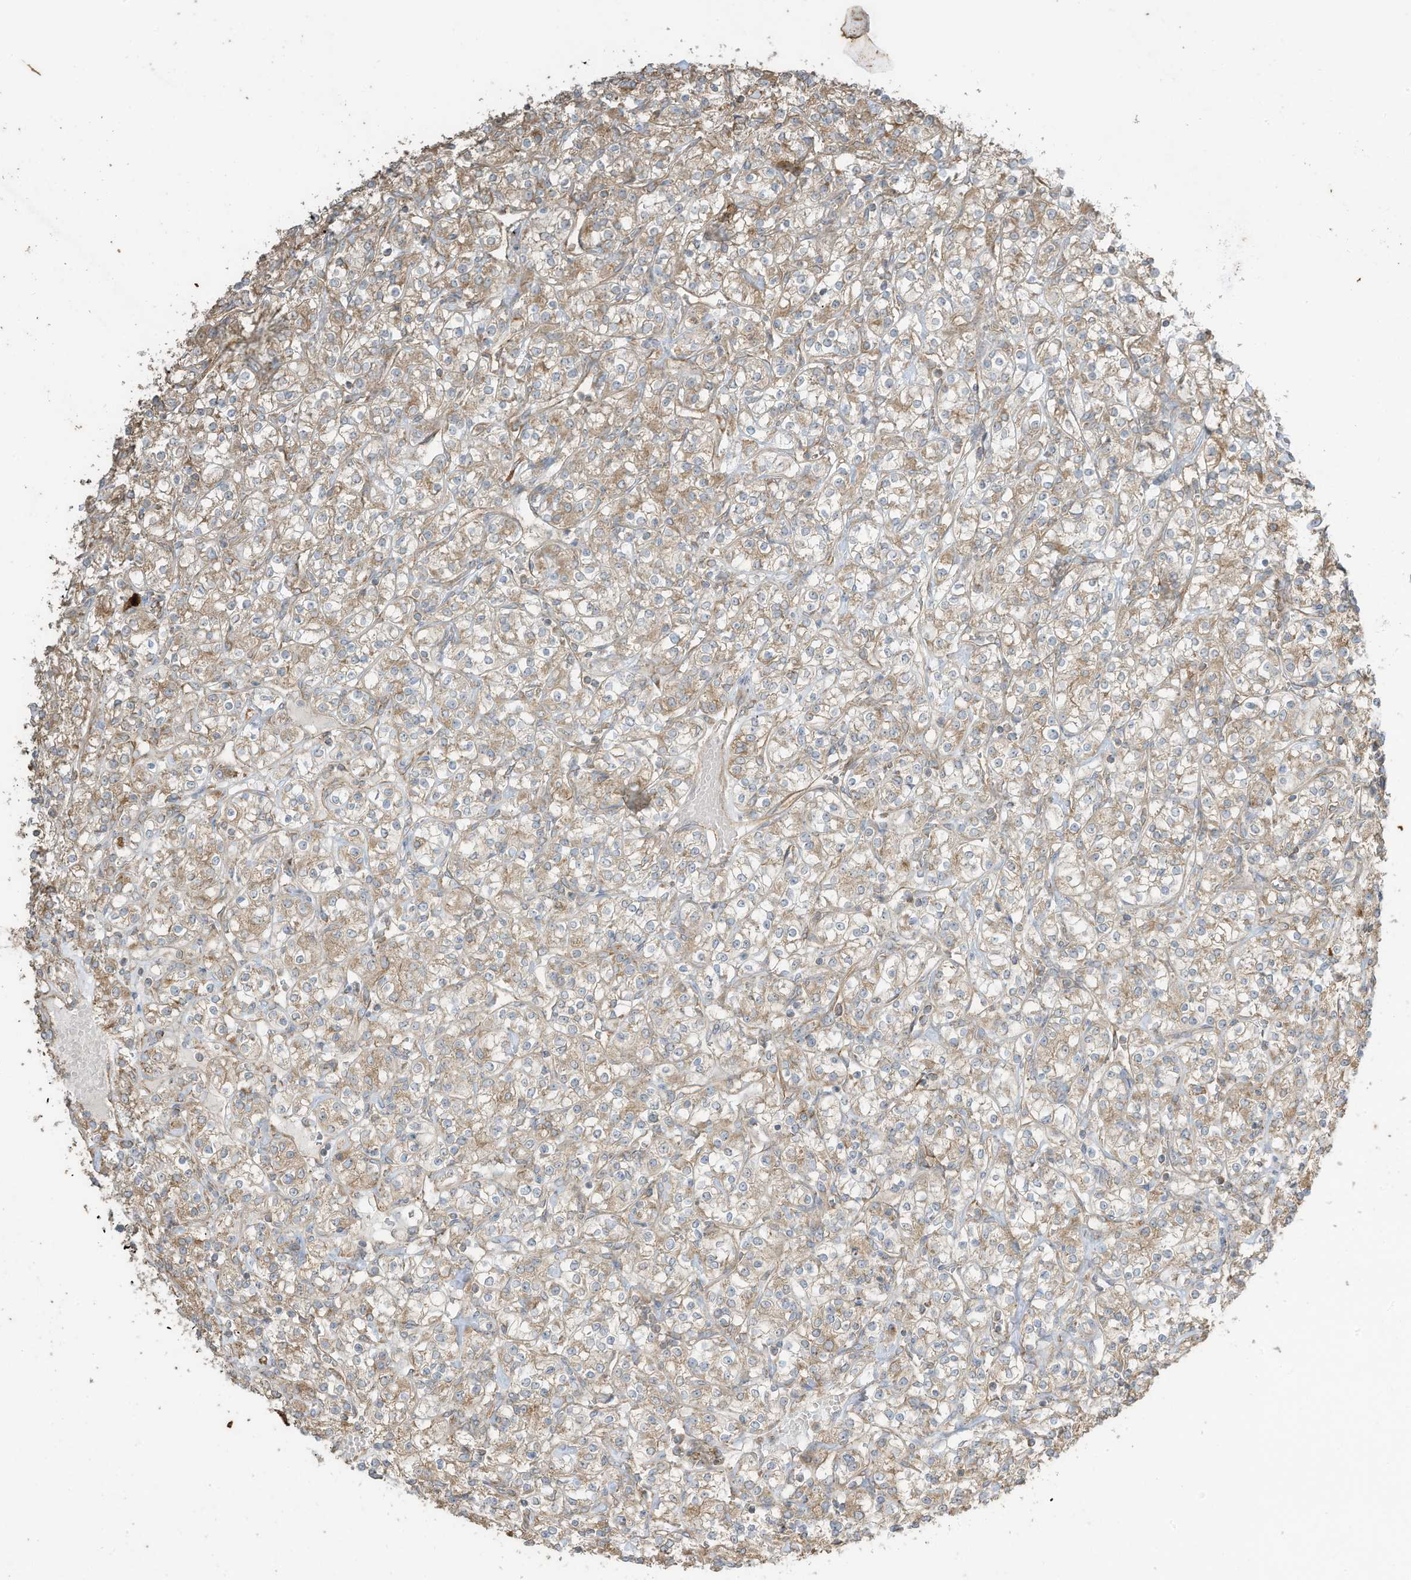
{"staining": {"intensity": "moderate", "quantity": "25%-75%", "location": "cytoplasmic/membranous"}, "tissue": "renal cancer", "cell_type": "Tumor cells", "image_type": "cancer", "snomed": [{"axis": "morphology", "description": "Adenocarcinoma, NOS"}, {"axis": "topography", "description": "Kidney"}], "caption": "Renal cancer (adenocarcinoma) stained with a protein marker reveals moderate staining in tumor cells.", "gene": "CGAS", "patient": {"sex": "male", "age": 77}}